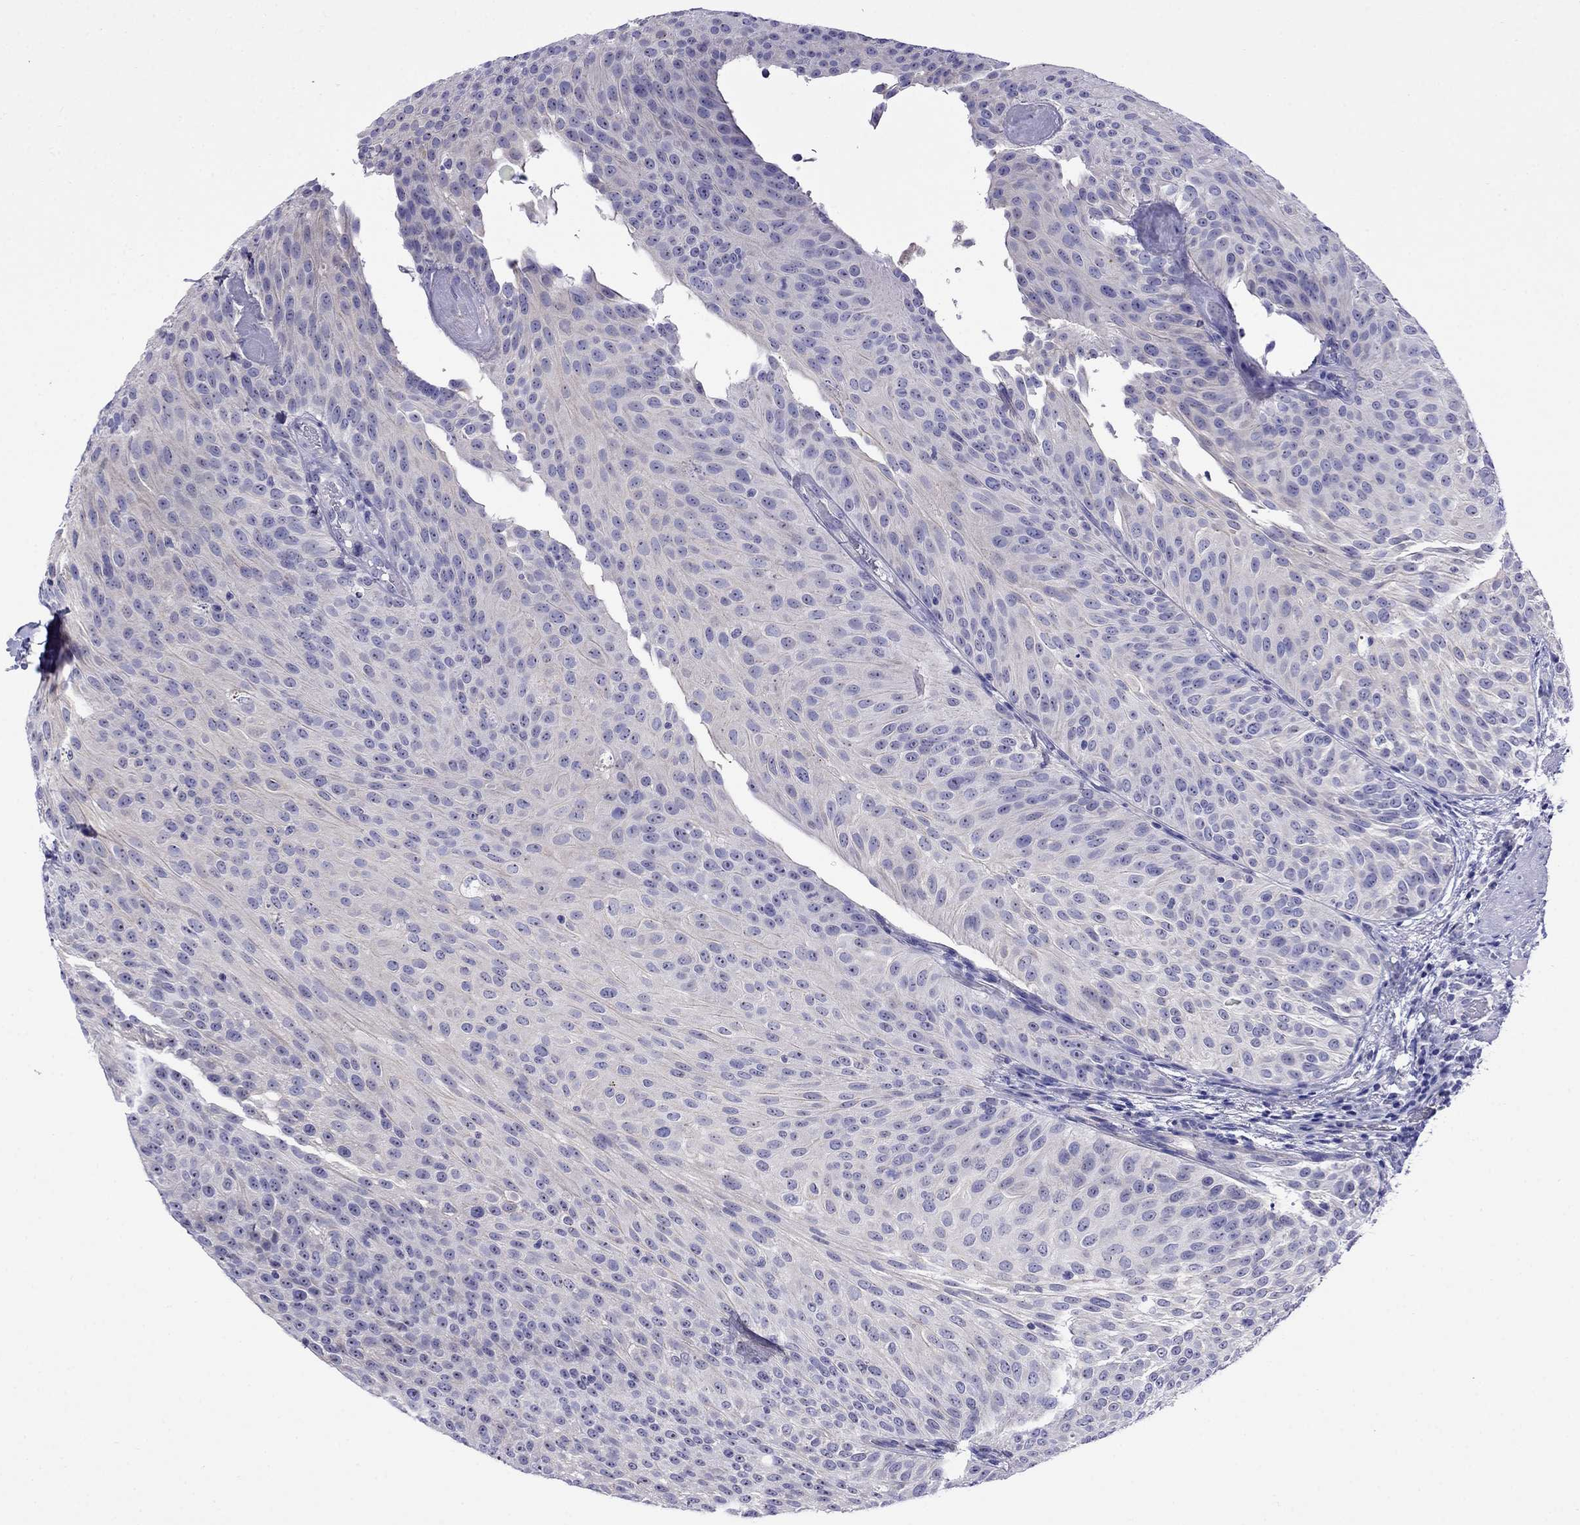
{"staining": {"intensity": "negative", "quantity": "none", "location": "none"}, "tissue": "urothelial cancer", "cell_type": "Tumor cells", "image_type": "cancer", "snomed": [{"axis": "morphology", "description": "Urothelial carcinoma, Low grade"}, {"axis": "topography", "description": "Urinary bladder"}], "caption": "This is an IHC micrograph of human urothelial cancer. There is no positivity in tumor cells.", "gene": "SCG2", "patient": {"sex": "male", "age": 78}}